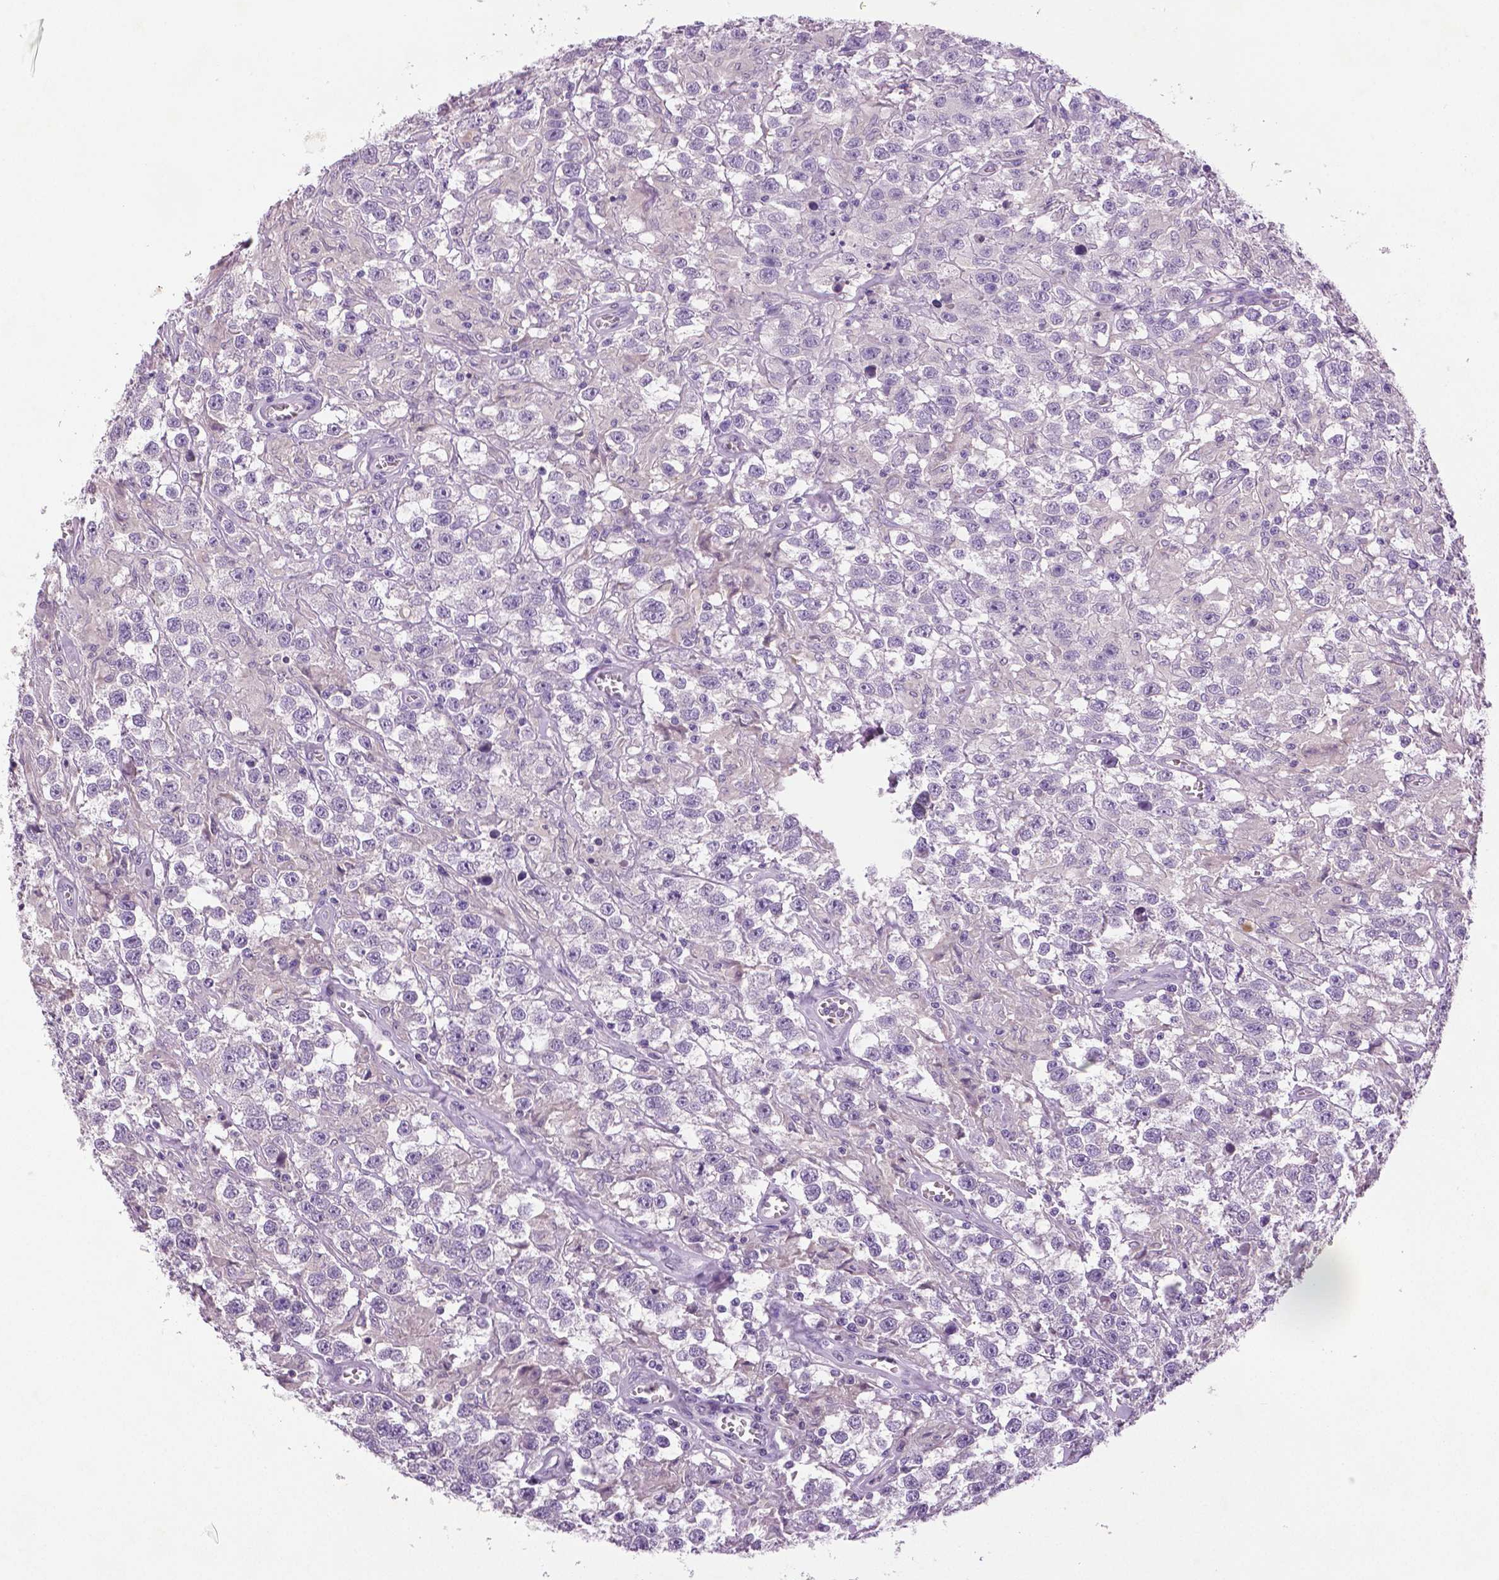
{"staining": {"intensity": "negative", "quantity": "none", "location": "none"}, "tissue": "testis cancer", "cell_type": "Tumor cells", "image_type": "cancer", "snomed": [{"axis": "morphology", "description": "Seminoma, NOS"}, {"axis": "topography", "description": "Testis"}], "caption": "Protein analysis of testis cancer (seminoma) reveals no significant positivity in tumor cells. Nuclei are stained in blue.", "gene": "DNAH12", "patient": {"sex": "male", "age": 43}}